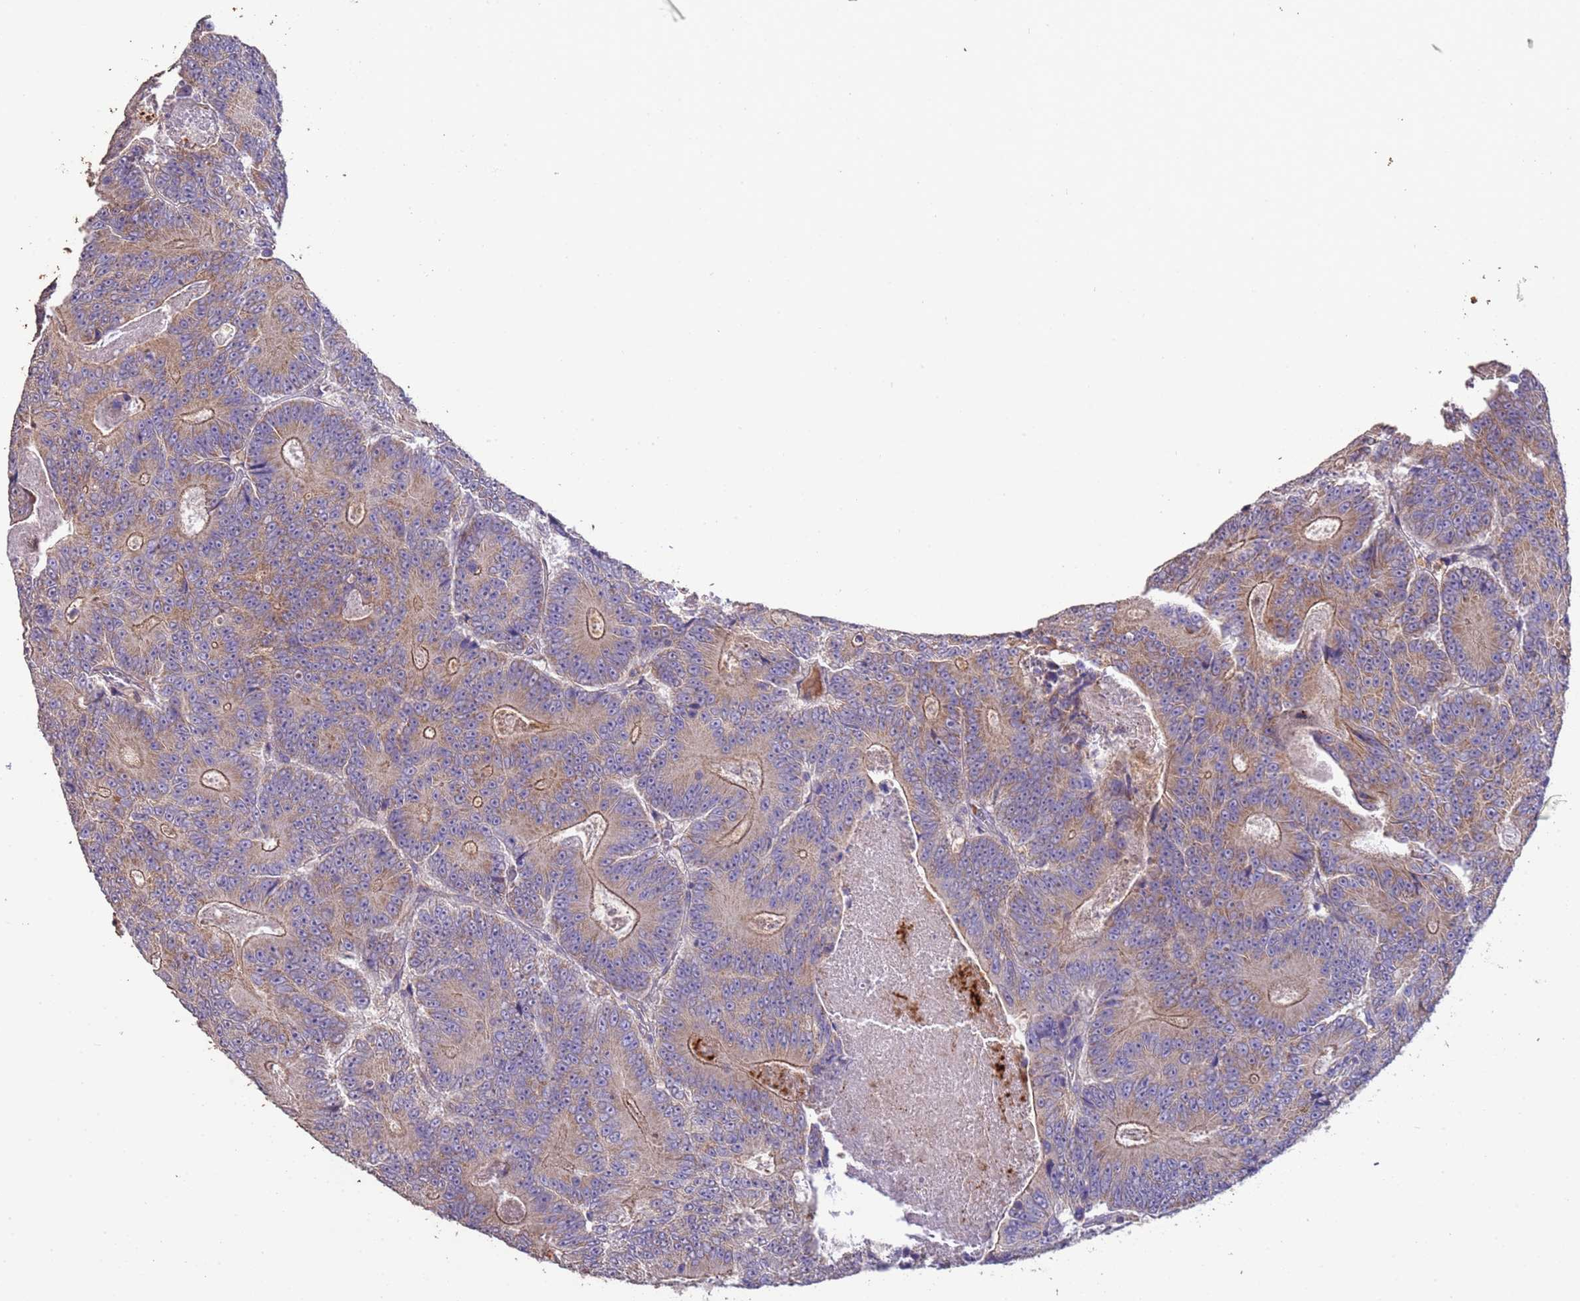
{"staining": {"intensity": "weak", "quantity": "25%-75%", "location": "cytoplasmic/membranous"}, "tissue": "colorectal cancer", "cell_type": "Tumor cells", "image_type": "cancer", "snomed": [{"axis": "morphology", "description": "Adenocarcinoma, NOS"}, {"axis": "topography", "description": "Colon"}], "caption": "An image of colorectal cancer stained for a protein demonstrates weak cytoplasmic/membranous brown staining in tumor cells.", "gene": "NPHP1", "patient": {"sex": "male", "age": 83}}